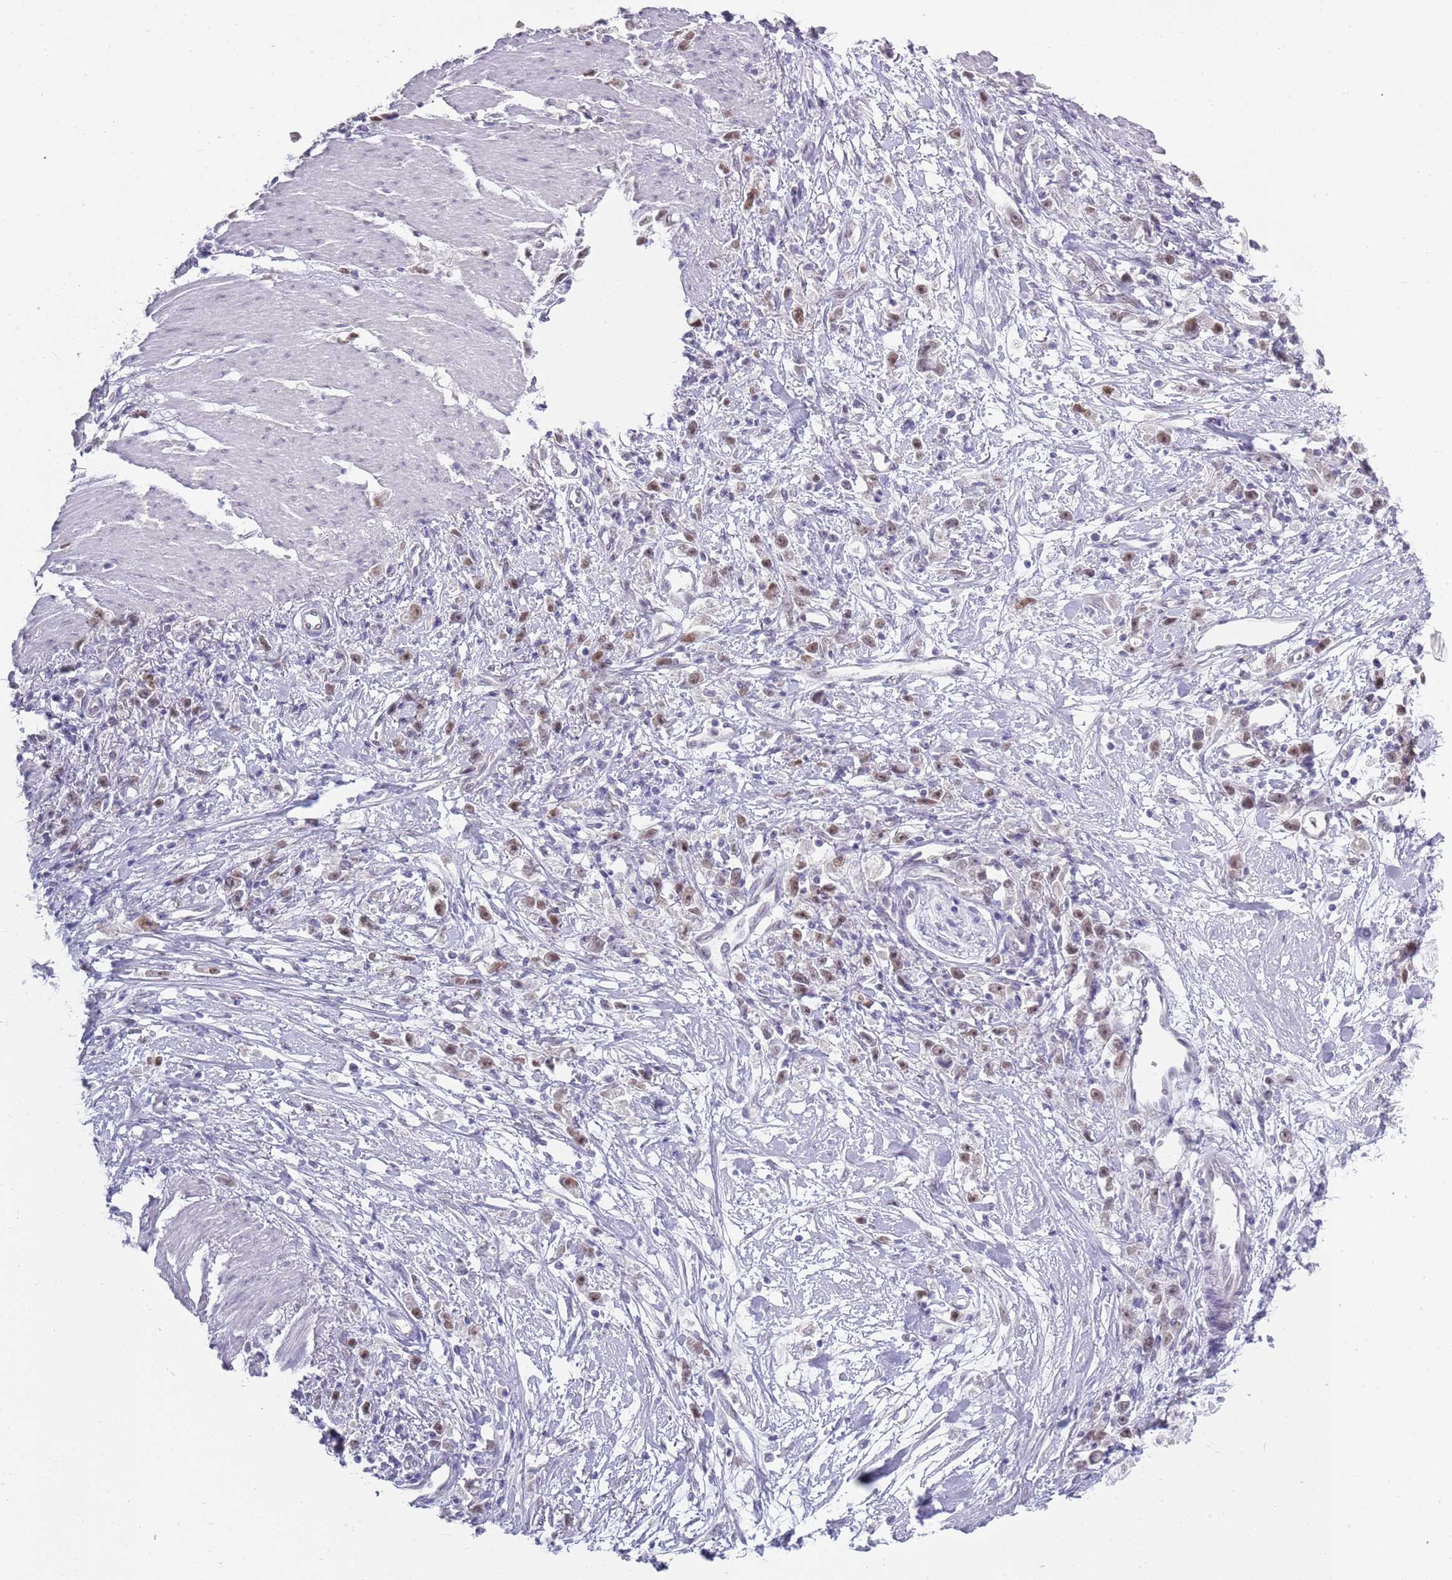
{"staining": {"intensity": "weak", "quantity": "25%-75%", "location": "nuclear"}, "tissue": "stomach cancer", "cell_type": "Tumor cells", "image_type": "cancer", "snomed": [{"axis": "morphology", "description": "Adenocarcinoma, NOS"}, {"axis": "topography", "description": "Stomach"}], "caption": "Weak nuclear positivity for a protein is appreciated in about 25%-75% of tumor cells of stomach cancer (adenocarcinoma) using immunohistochemistry.", "gene": "SEPHS2", "patient": {"sex": "female", "age": 59}}